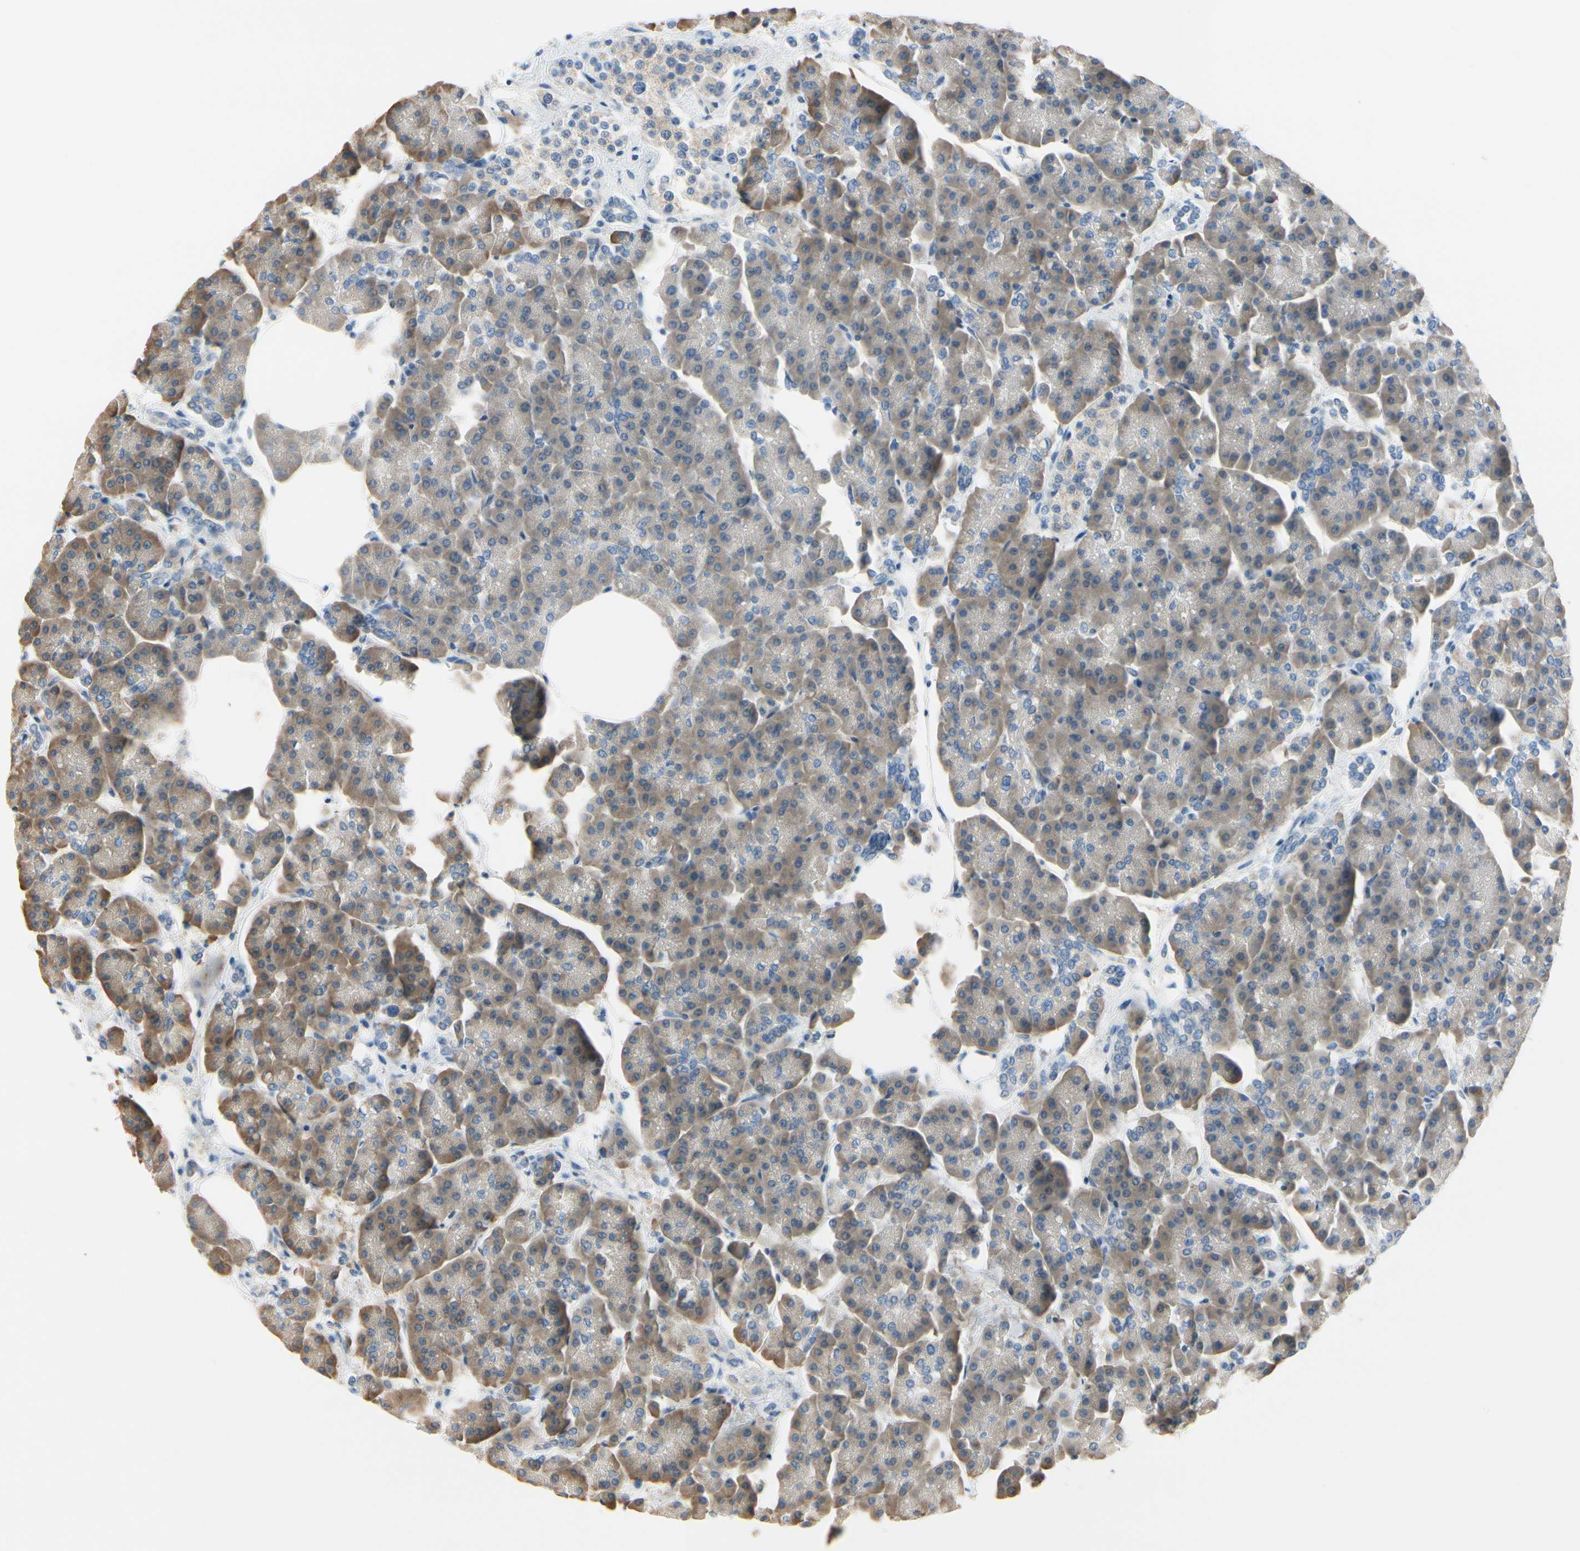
{"staining": {"intensity": "moderate", "quantity": ">75%", "location": "cytoplasmic/membranous"}, "tissue": "pancreas", "cell_type": "Exocrine glandular cells", "image_type": "normal", "snomed": [{"axis": "morphology", "description": "Normal tissue, NOS"}, {"axis": "topography", "description": "Pancreas"}], "caption": "Brown immunohistochemical staining in unremarkable human pancreas displays moderate cytoplasmic/membranous staining in approximately >75% of exocrine glandular cells. The staining is performed using DAB (3,3'-diaminobenzidine) brown chromogen to label protein expression. The nuclei are counter-stained blue using hematoxylin.", "gene": "FCER2", "patient": {"sex": "female", "age": 70}}